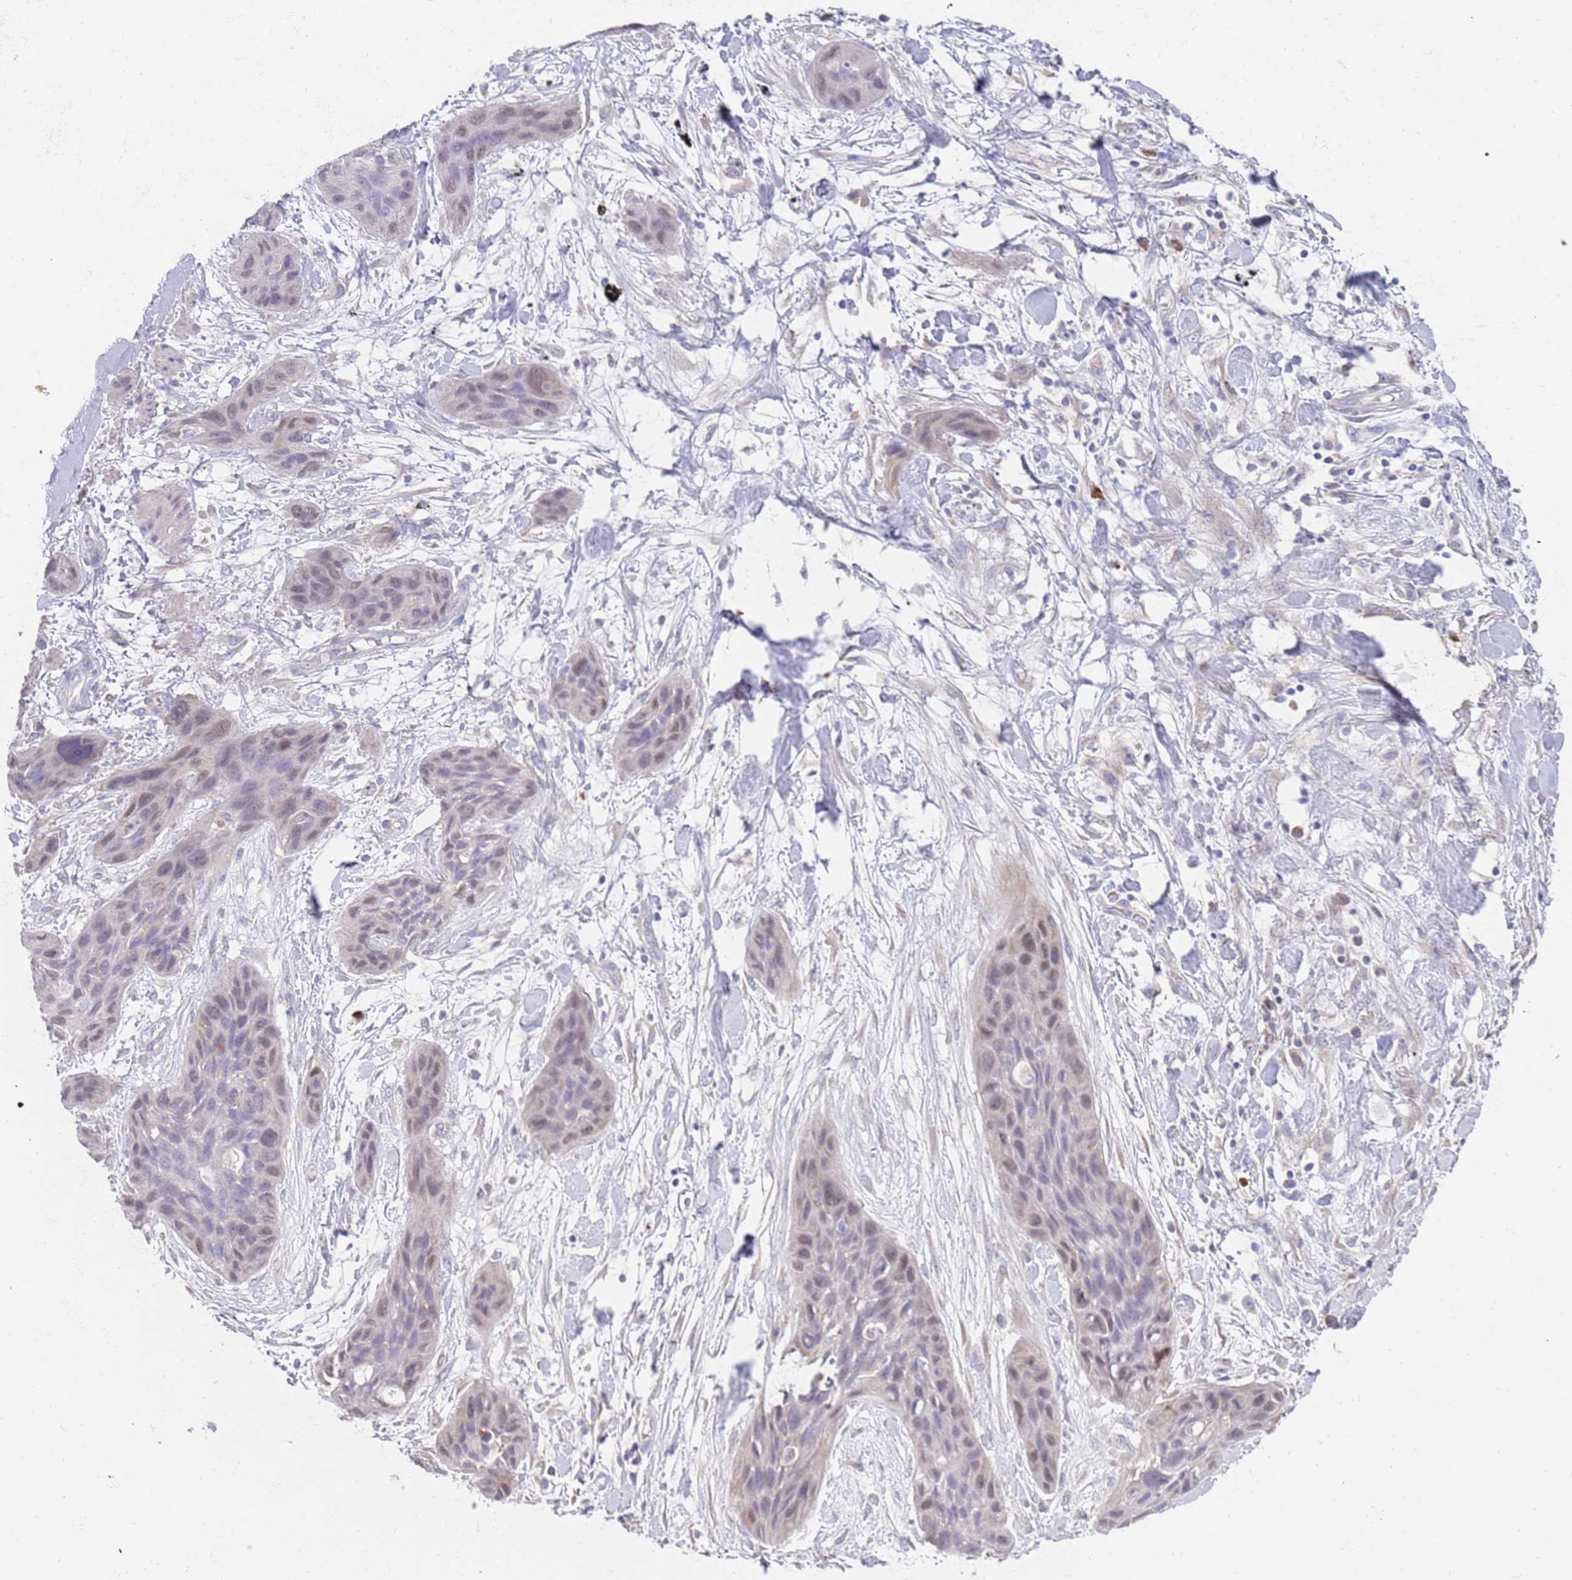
{"staining": {"intensity": "weak", "quantity": "<25%", "location": "nuclear"}, "tissue": "lung cancer", "cell_type": "Tumor cells", "image_type": "cancer", "snomed": [{"axis": "morphology", "description": "Squamous cell carcinoma, NOS"}, {"axis": "topography", "description": "Lung"}], "caption": "This is an immunohistochemistry (IHC) image of human lung cancer (squamous cell carcinoma). There is no positivity in tumor cells.", "gene": "ZNF746", "patient": {"sex": "female", "age": 70}}